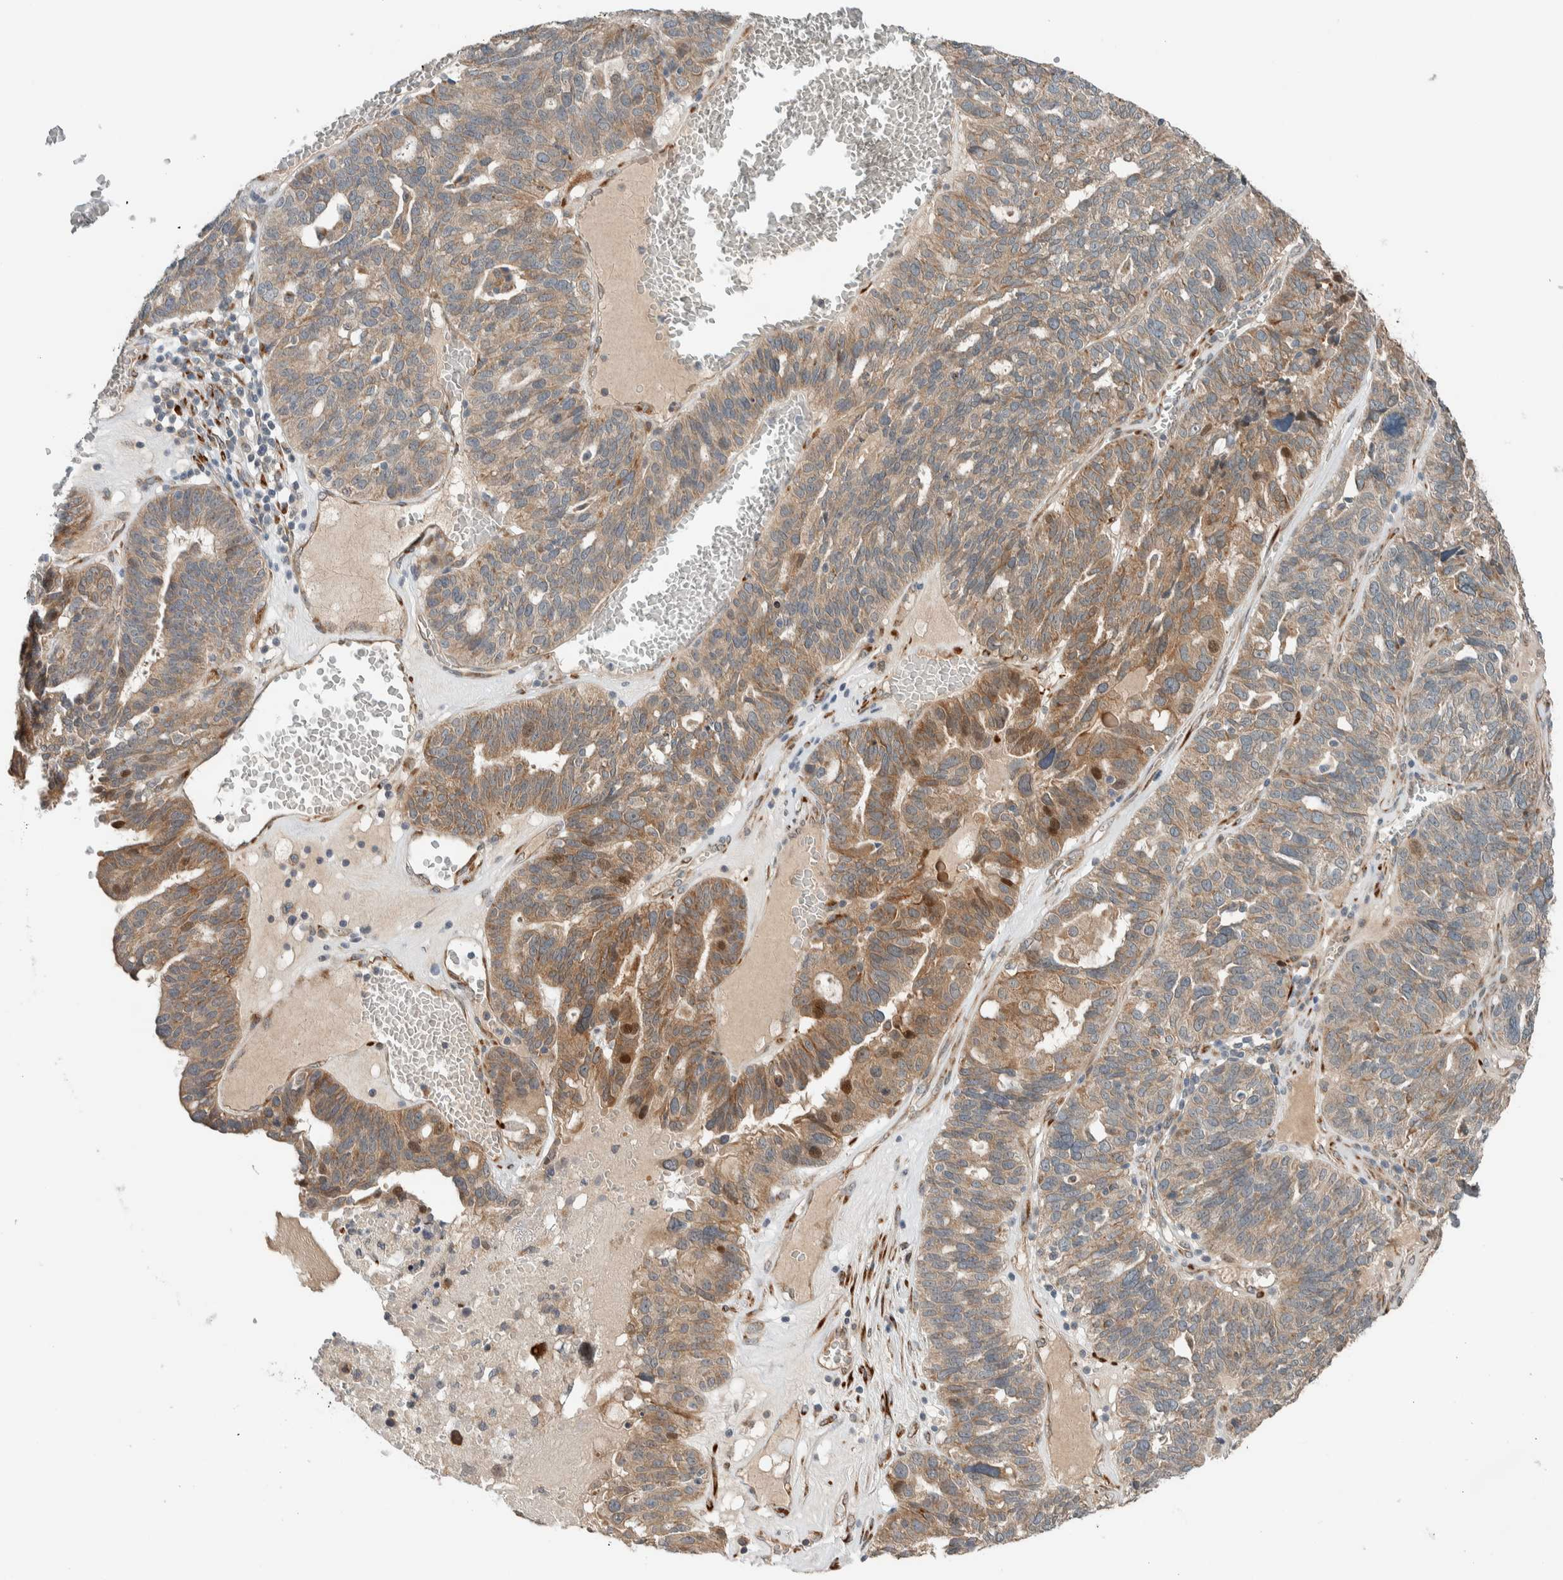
{"staining": {"intensity": "moderate", "quantity": ">75%", "location": "cytoplasmic/membranous"}, "tissue": "ovarian cancer", "cell_type": "Tumor cells", "image_type": "cancer", "snomed": [{"axis": "morphology", "description": "Cystadenocarcinoma, serous, NOS"}, {"axis": "topography", "description": "Ovary"}], "caption": "Immunohistochemistry (DAB (3,3'-diaminobenzidine)) staining of human ovarian cancer demonstrates moderate cytoplasmic/membranous protein staining in approximately >75% of tumor cells.", "gene": "CTBP2", "patient": {"sex": "female", "age": 59}}